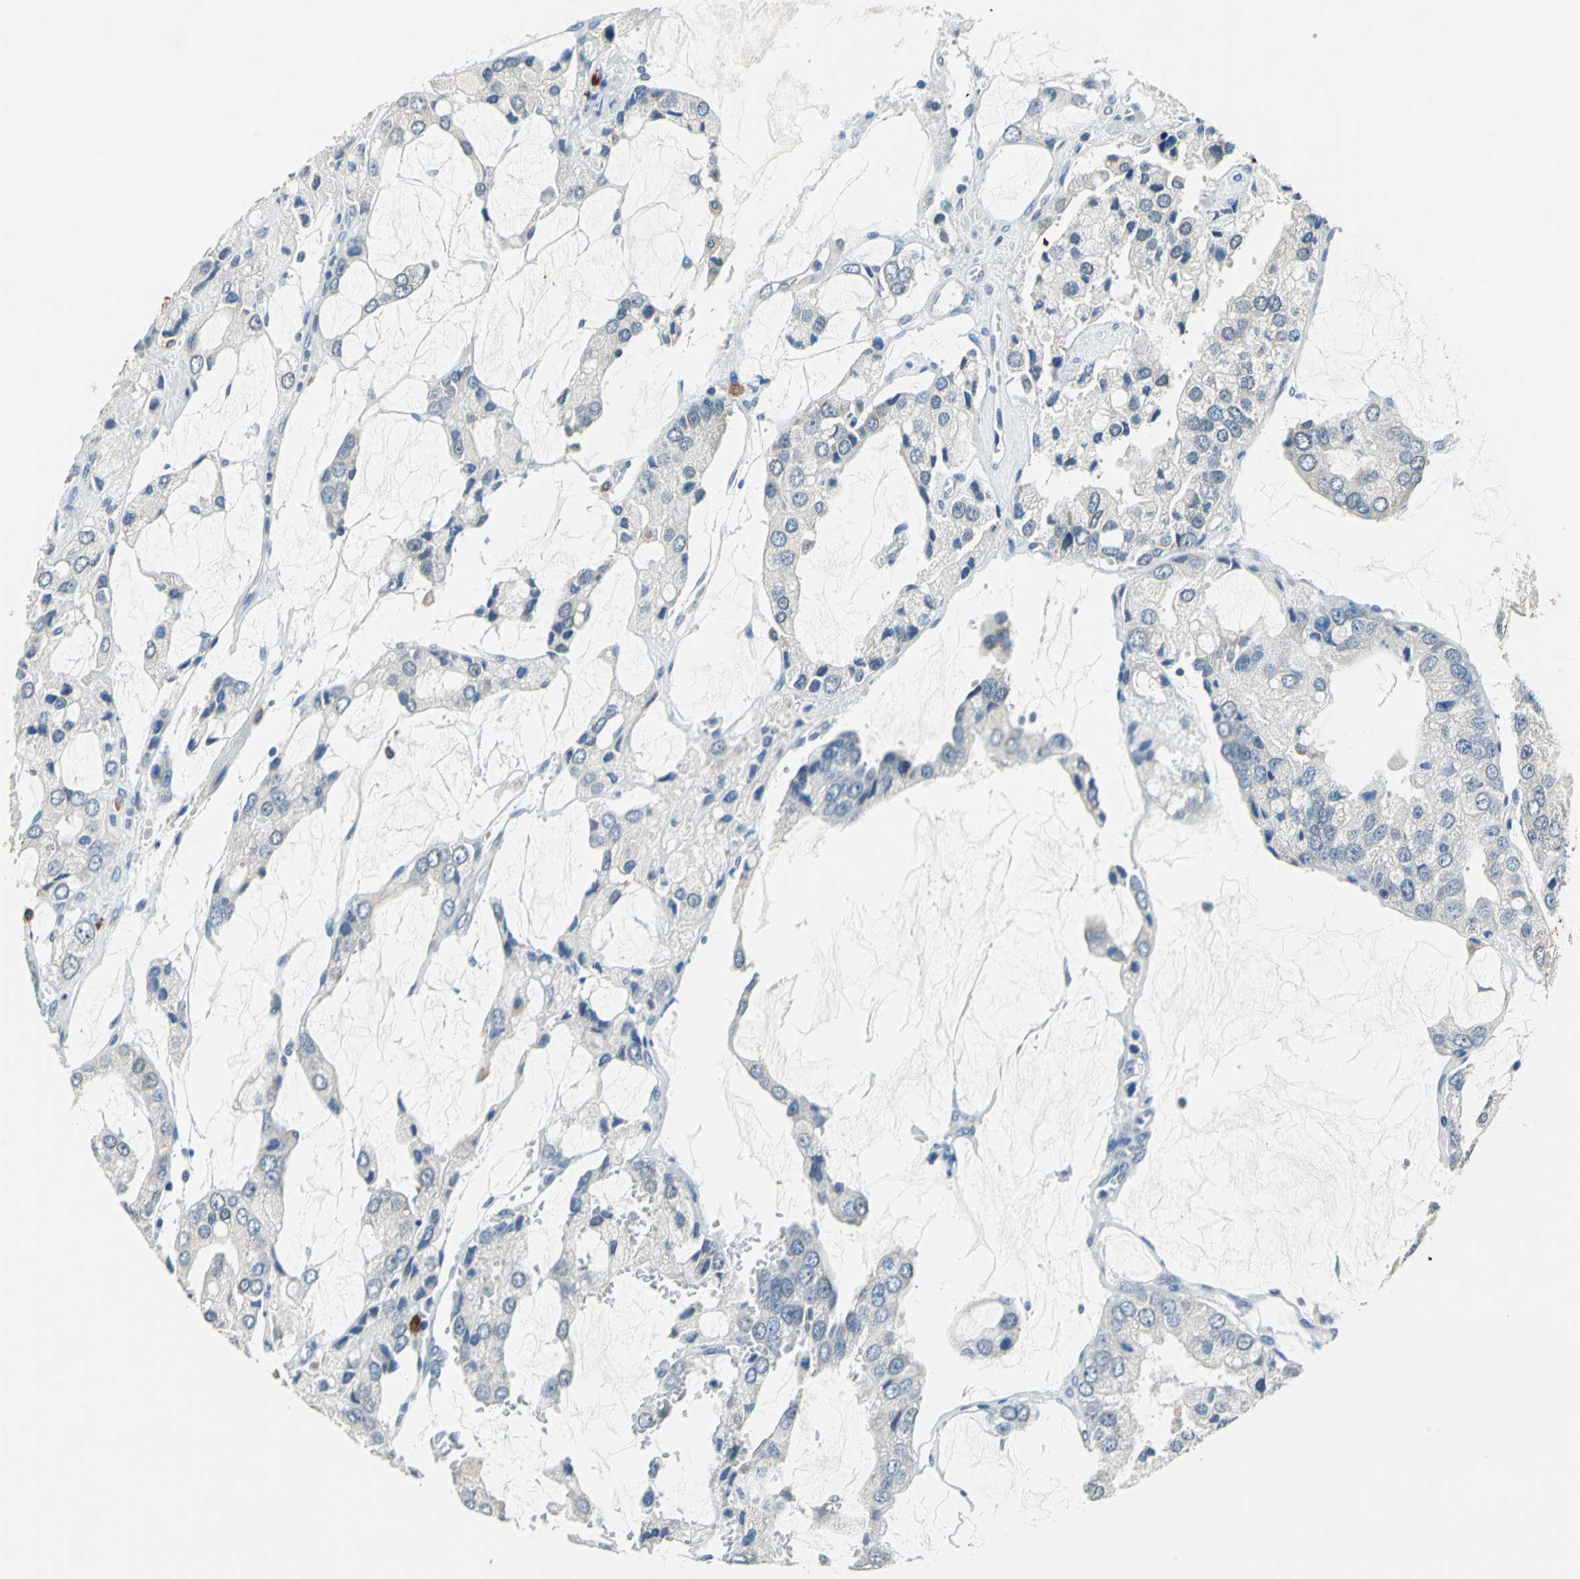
{"staining": {"intensity": "negative", "quantity": "none", "location": "none"}, "tissue": "prostate cancer", "cell_type": "Tumor cells", "image_type": "cancer", "snomed": [{"axis": "morphology", "description": "Adenocarcinoma, High grade"}, {"axis": "topography", "description": "Prostate"}], "caption": "Prostate high-grade adenocarcinoma was stained to show a protein in brown. There is no significant expression in tumor cells. Brightfield microscopy of immunohistochemistry stained with DAB (3,3'-diaminobenzidine) (brown) and hematoxylin (blue), captured at high magnification.", "gene": "CPA3", "patient": {"sex": "male", "age": 67}}